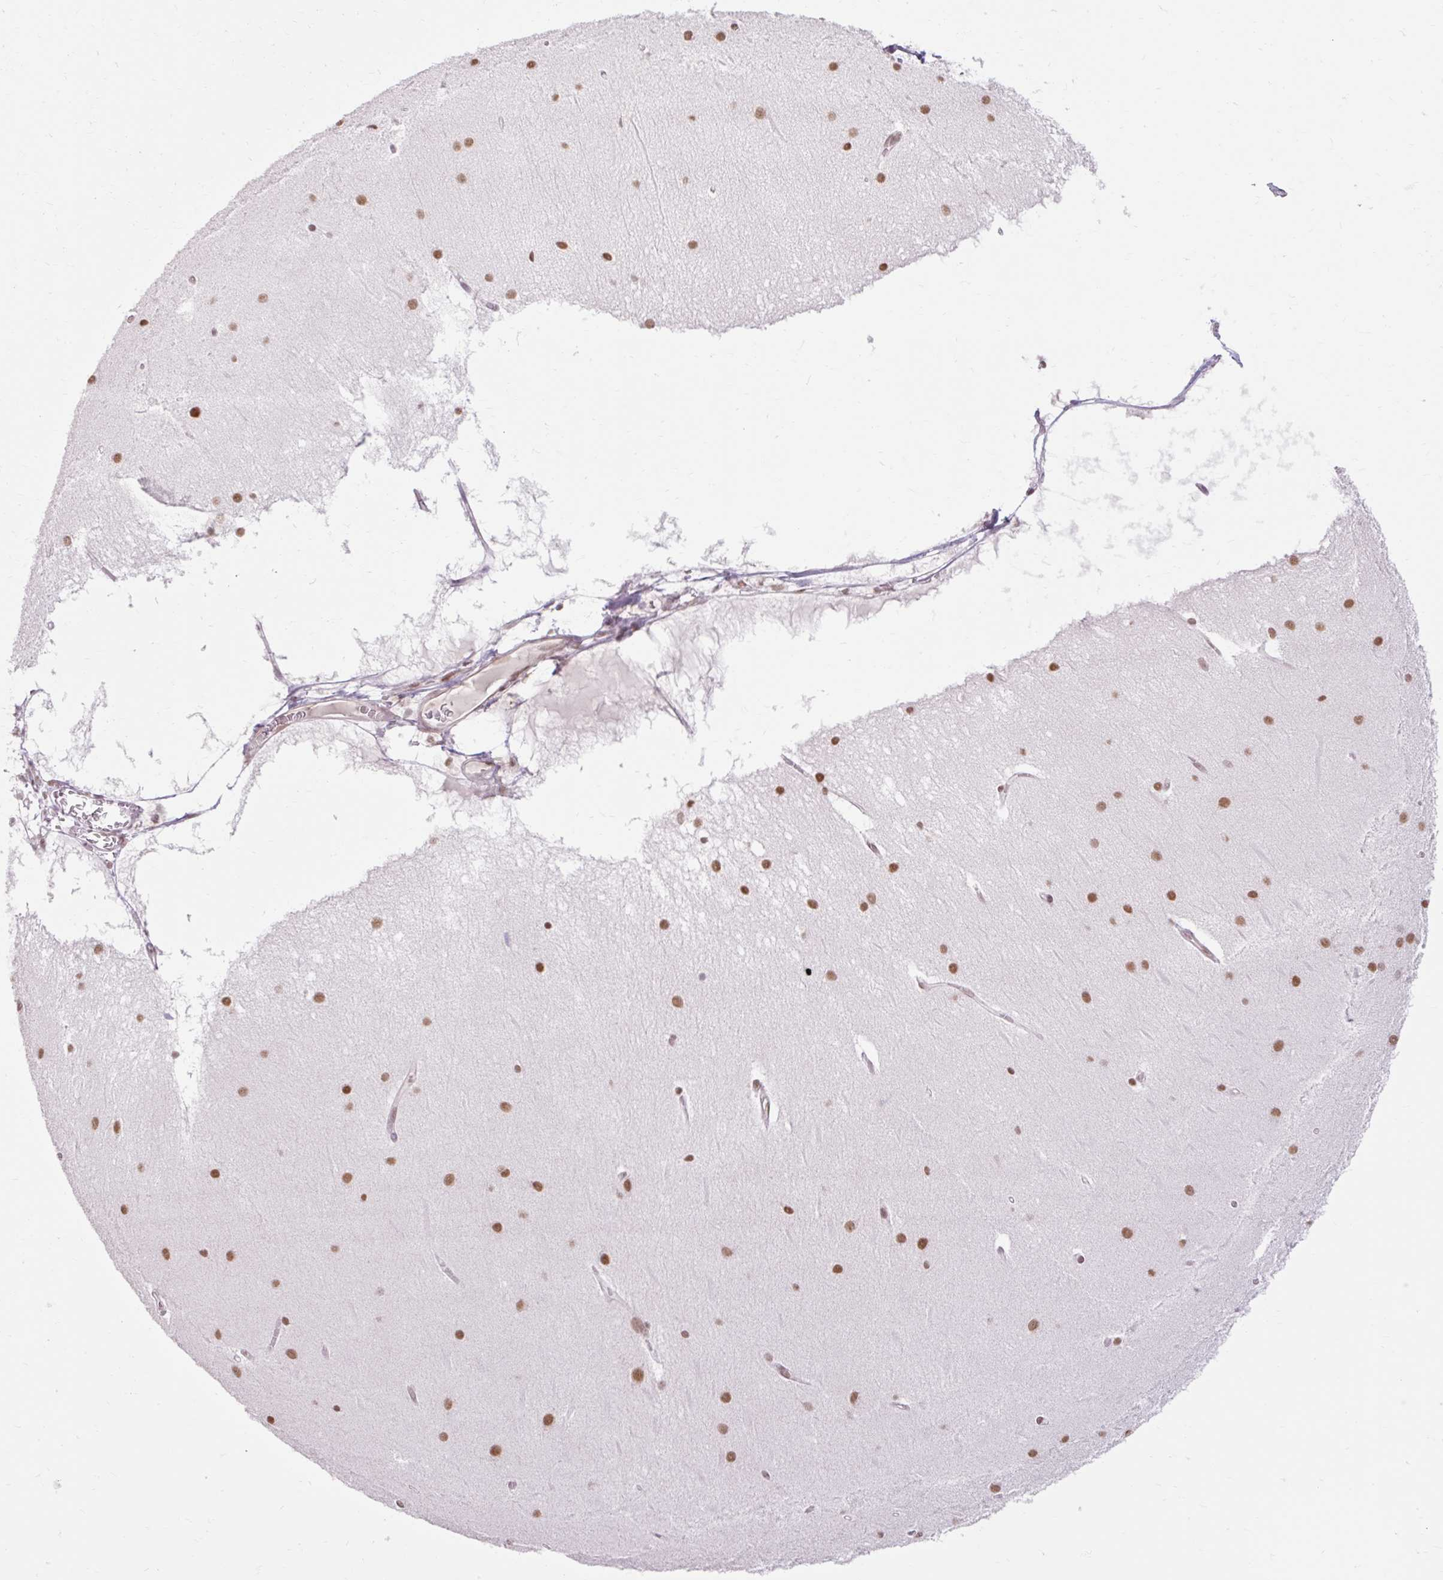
{"staining": {"intensity": "moderate", "quantity": ">75%", "location": "nuclear"}, "tissue": "cerebellum", "cell_type": "Cells in granular layer", "image_type": "normal", "snomed": [{"axis": "morphology", "description": "Normal tissue, NOS"}, {"axis": "topography", "description": "Cerebellum"}], "caption": "DAB (3,3'-diaminobenzidine) immunohistochemical staining of unremarkable cerebellum demonstrates moderate nuclear protein positivity in approximately >75% of cells in granular layer.", "gene": "ENSG00000261832", "patient": {"sex": "female", "age": 54}}